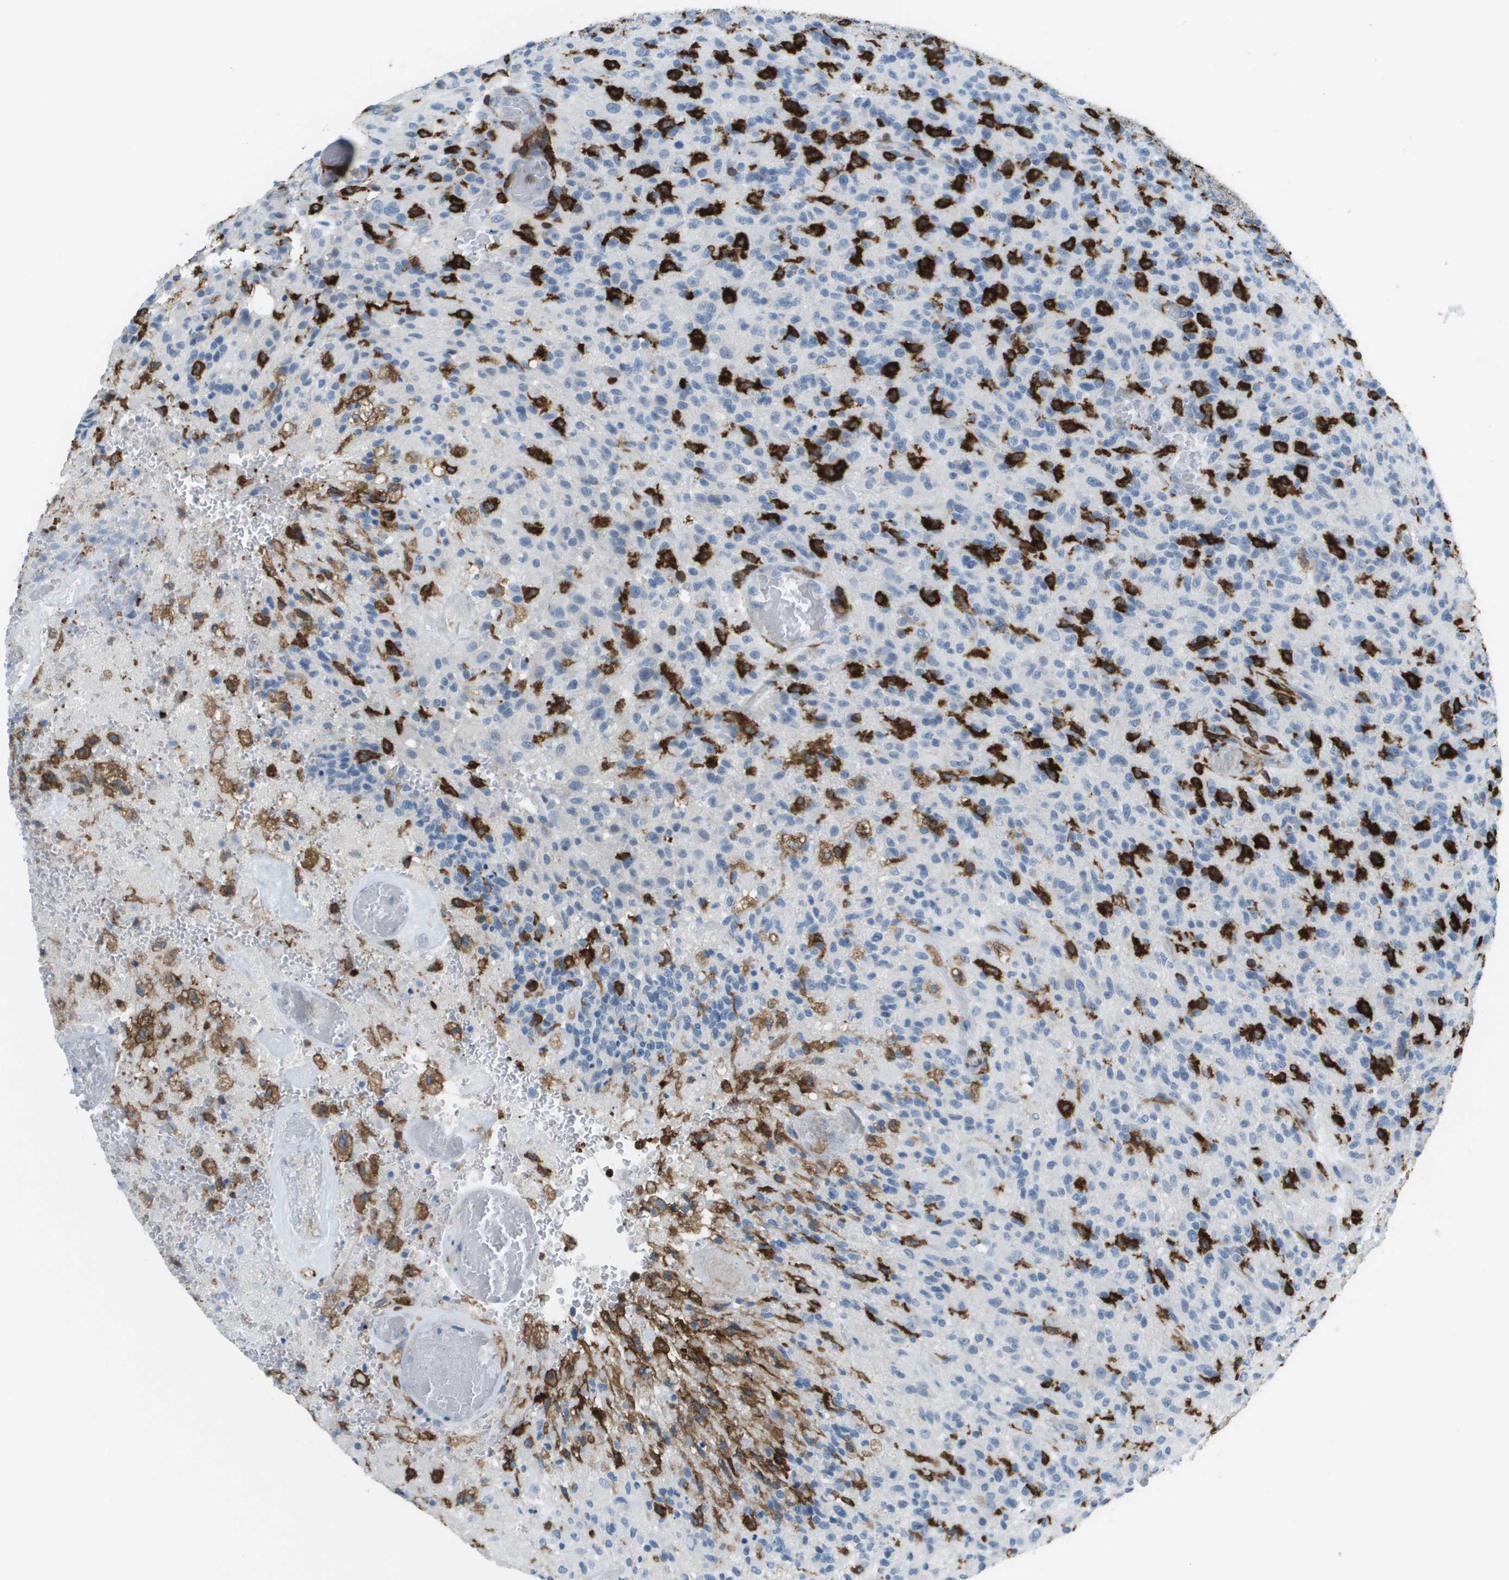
{"staining": {"intensity": "strong", "quantity": "25%-75%", "location": "cytoplasmic/membranous"}, "tissue": "glioma", "cell_type": "Tumor cells", "image_type": "cancer", "snomed": [{"axis": "morphology", "description": "Glioma, malignant, High grade"}, {"axis": "topography", "description": "Brain"}], "caption": "Human glioma stained for a protein (brown) reveals strong cytoplasmic/membranous positive positivity in about 25%-75% of tumor cells.", "gene": "APBB1IP", "patient": {"sex": "male", "age": 71}}